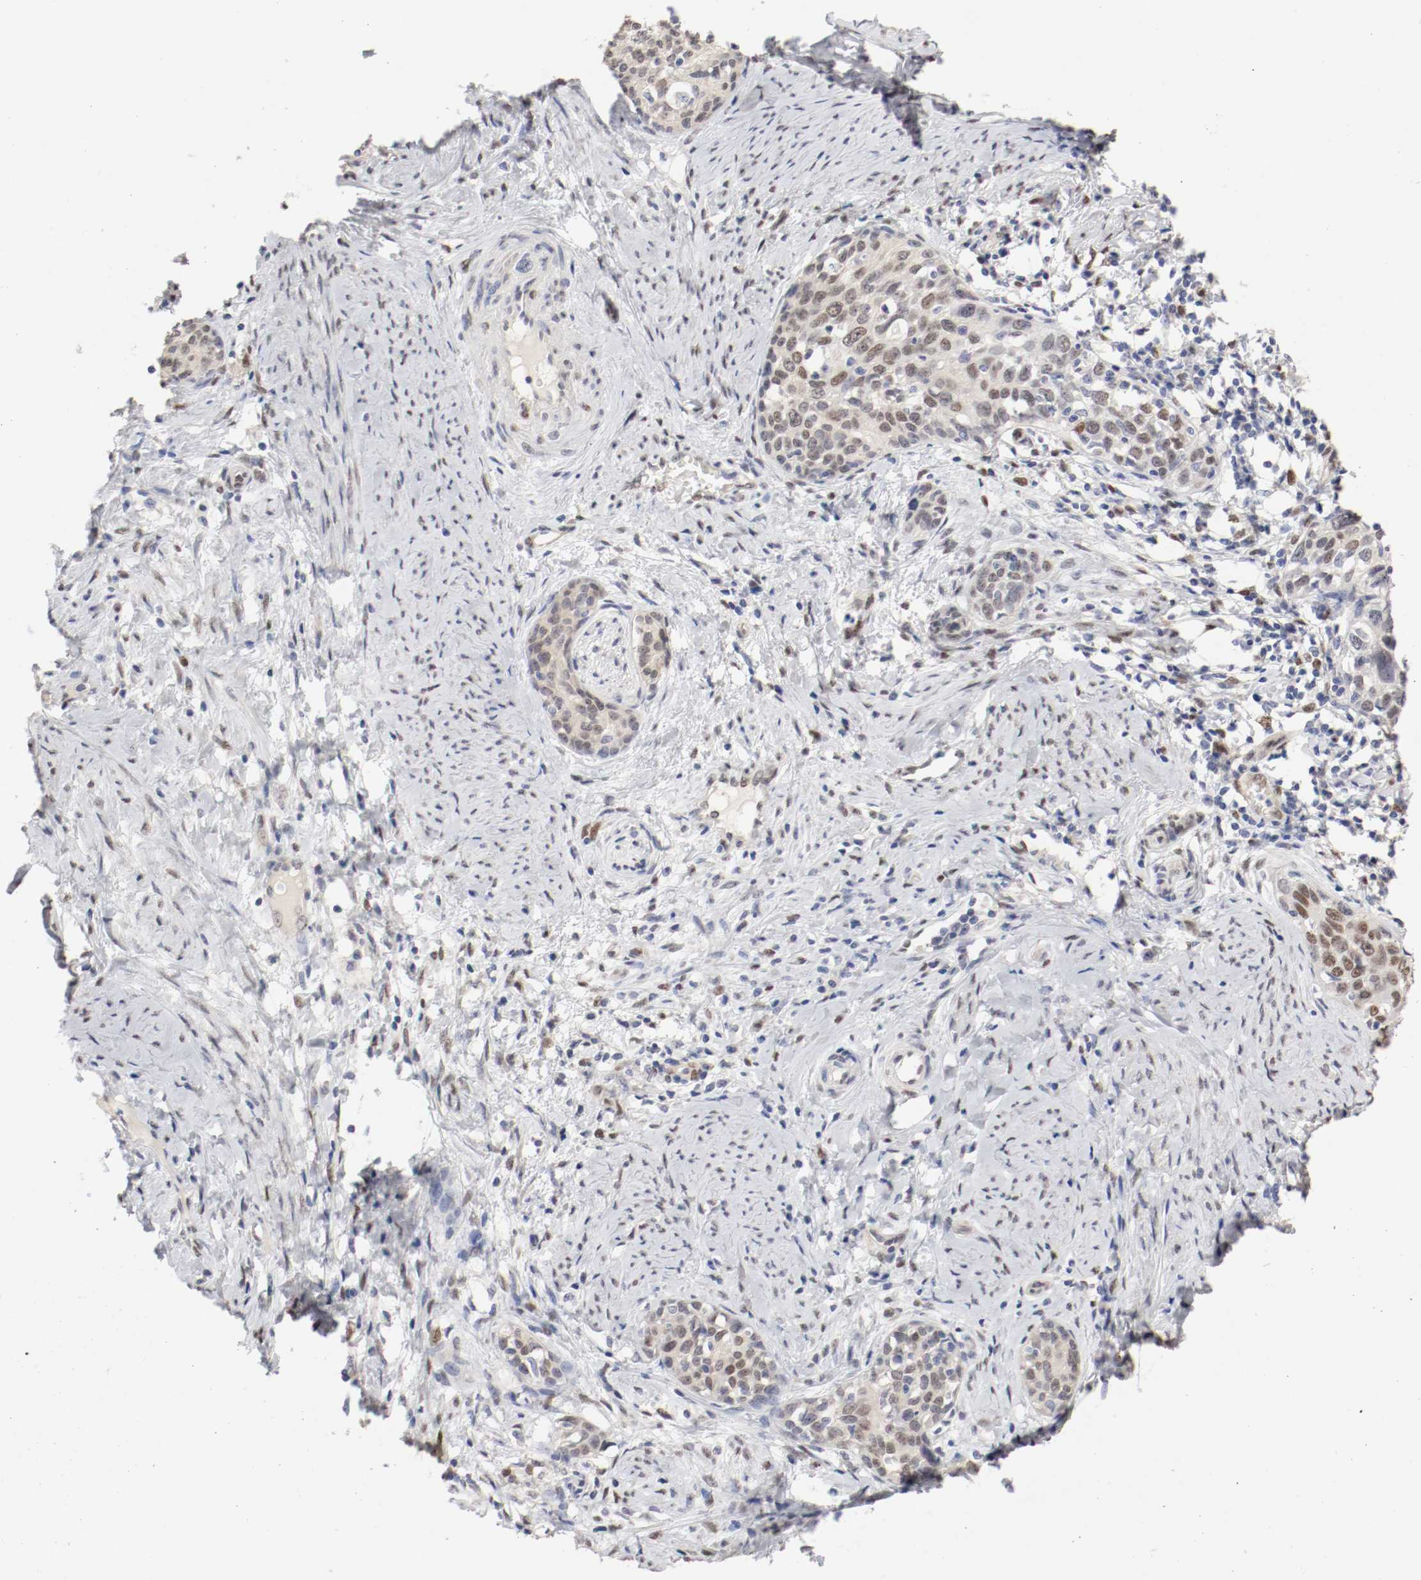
{"staining": {"intensity": "strong", "quantity": "25%-75%", "location": "nuclear"}, "tissue": "cervical cancer", "cell_type": "Tumor cells", "image_type": "cancer", "snomed": [{"axis": "morphology", "description": "Squamous cell carcinoma, NOS"}, {"axis": "morphology", "description": "Adenocarcinoma, NOS"}, {"axis": "topography", "description": "Cervix"}], "caption": "Cervical squamous cell carcinoma was stained to show a protein in brown. There is high levels of strong nuclear staining in approximately 25%-75% of tumor cells.", "gene": "FOSL2", "patient": {"sex": "female", "age": 52}}